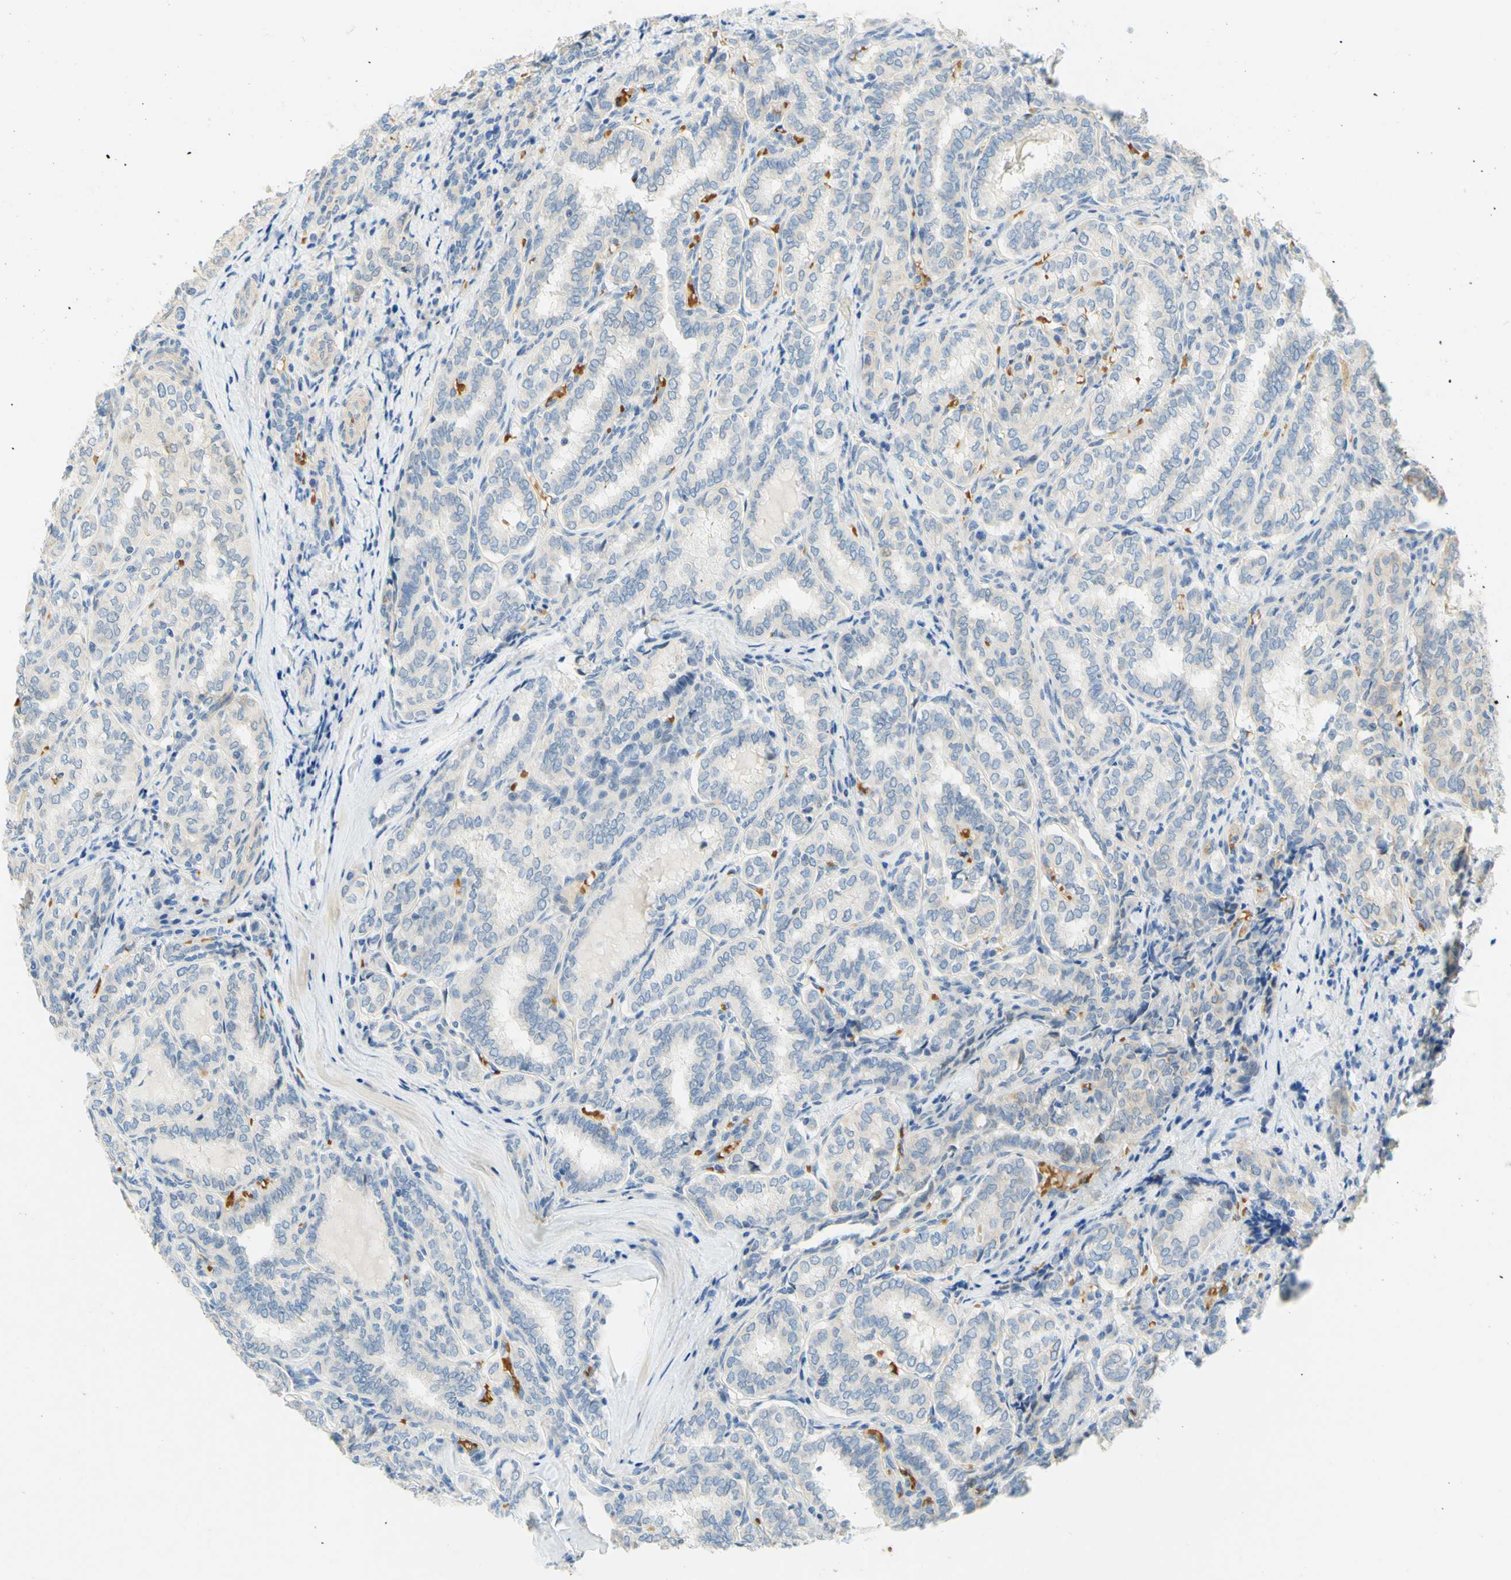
{"staining": {"intensity": "negative", "quantity": "none", "location": "none"}, "tissue": "thyroid cancer", "cell_type": "Tumor cells", "image_type": "cancer", "snomed": [{"axis": "morphology", "description": "Normal tissue, NOS"}, {"axis": "morphology", "description": "Papillary adenocarcinoma, NOS"}, {"axis": "topography", "description": "Thyroid gland"}], "caption": "IHC image of human thyroid cancer (papillary adenocarcinoma) stained for a protein (brown), which shows no expression in tumor cells.", "gene": "ENTREP2", "patient": {"sex": "female", "age": 30}}